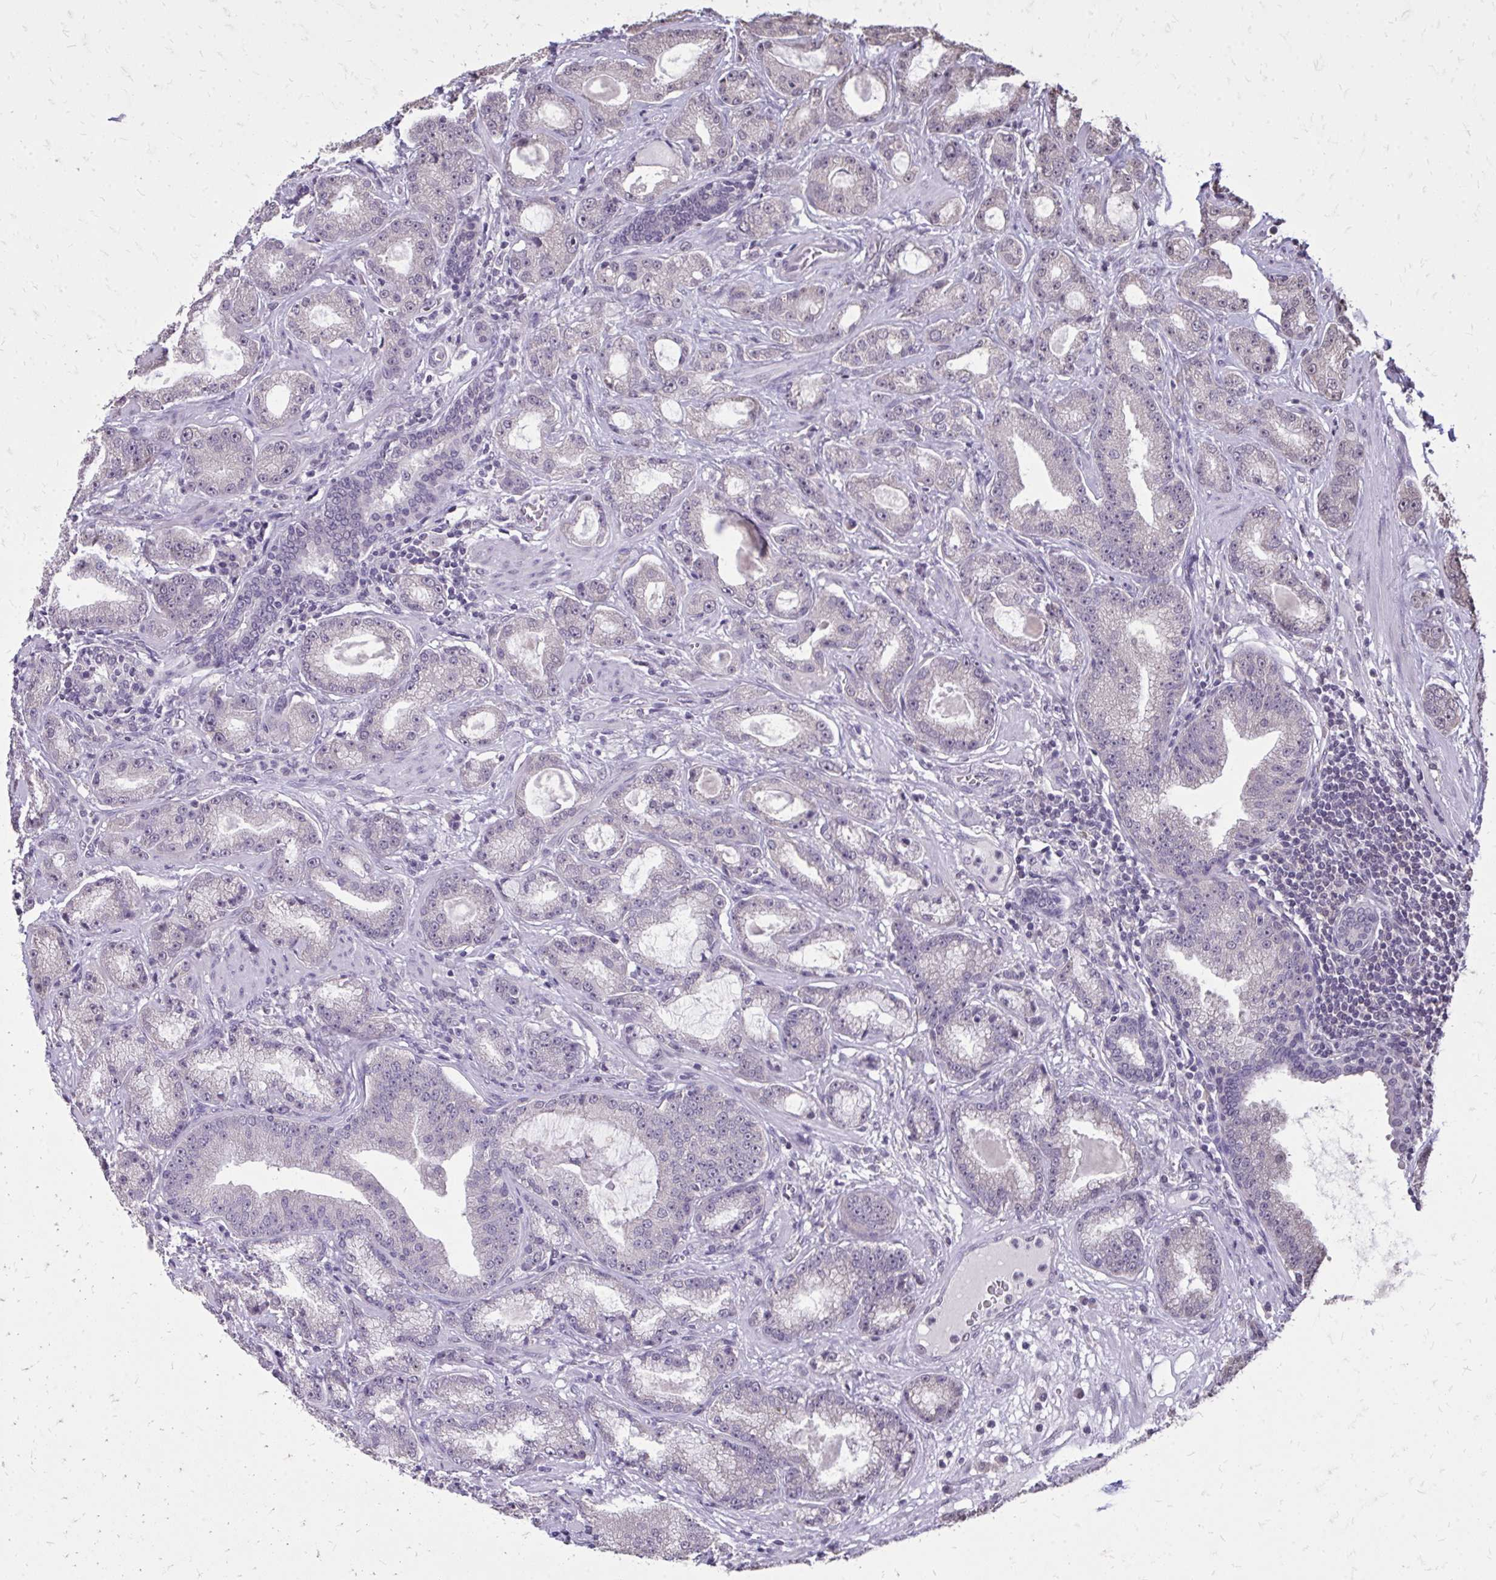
{"staining": {"intensity": "negative", "quantity": "none", "location": "none"}, "tissue": "prostate cancer", "cell_type": "Tumor cells", "image_type": "cancer", "snomed": [{"axis": "morphology", "description": "Adenocarcinoma, High grade"}, {"axis": "topography", "description": "Prostate"}], "caption": "DAB (3,3'-diaminobenzidine) immunohistochemical staining of prostate cancer (high-grade adenocarcinoma) reveals no significant positivity in tumor cells.", "gene": "AKAP5", "patient": {"sex": "male", "age": 65}}